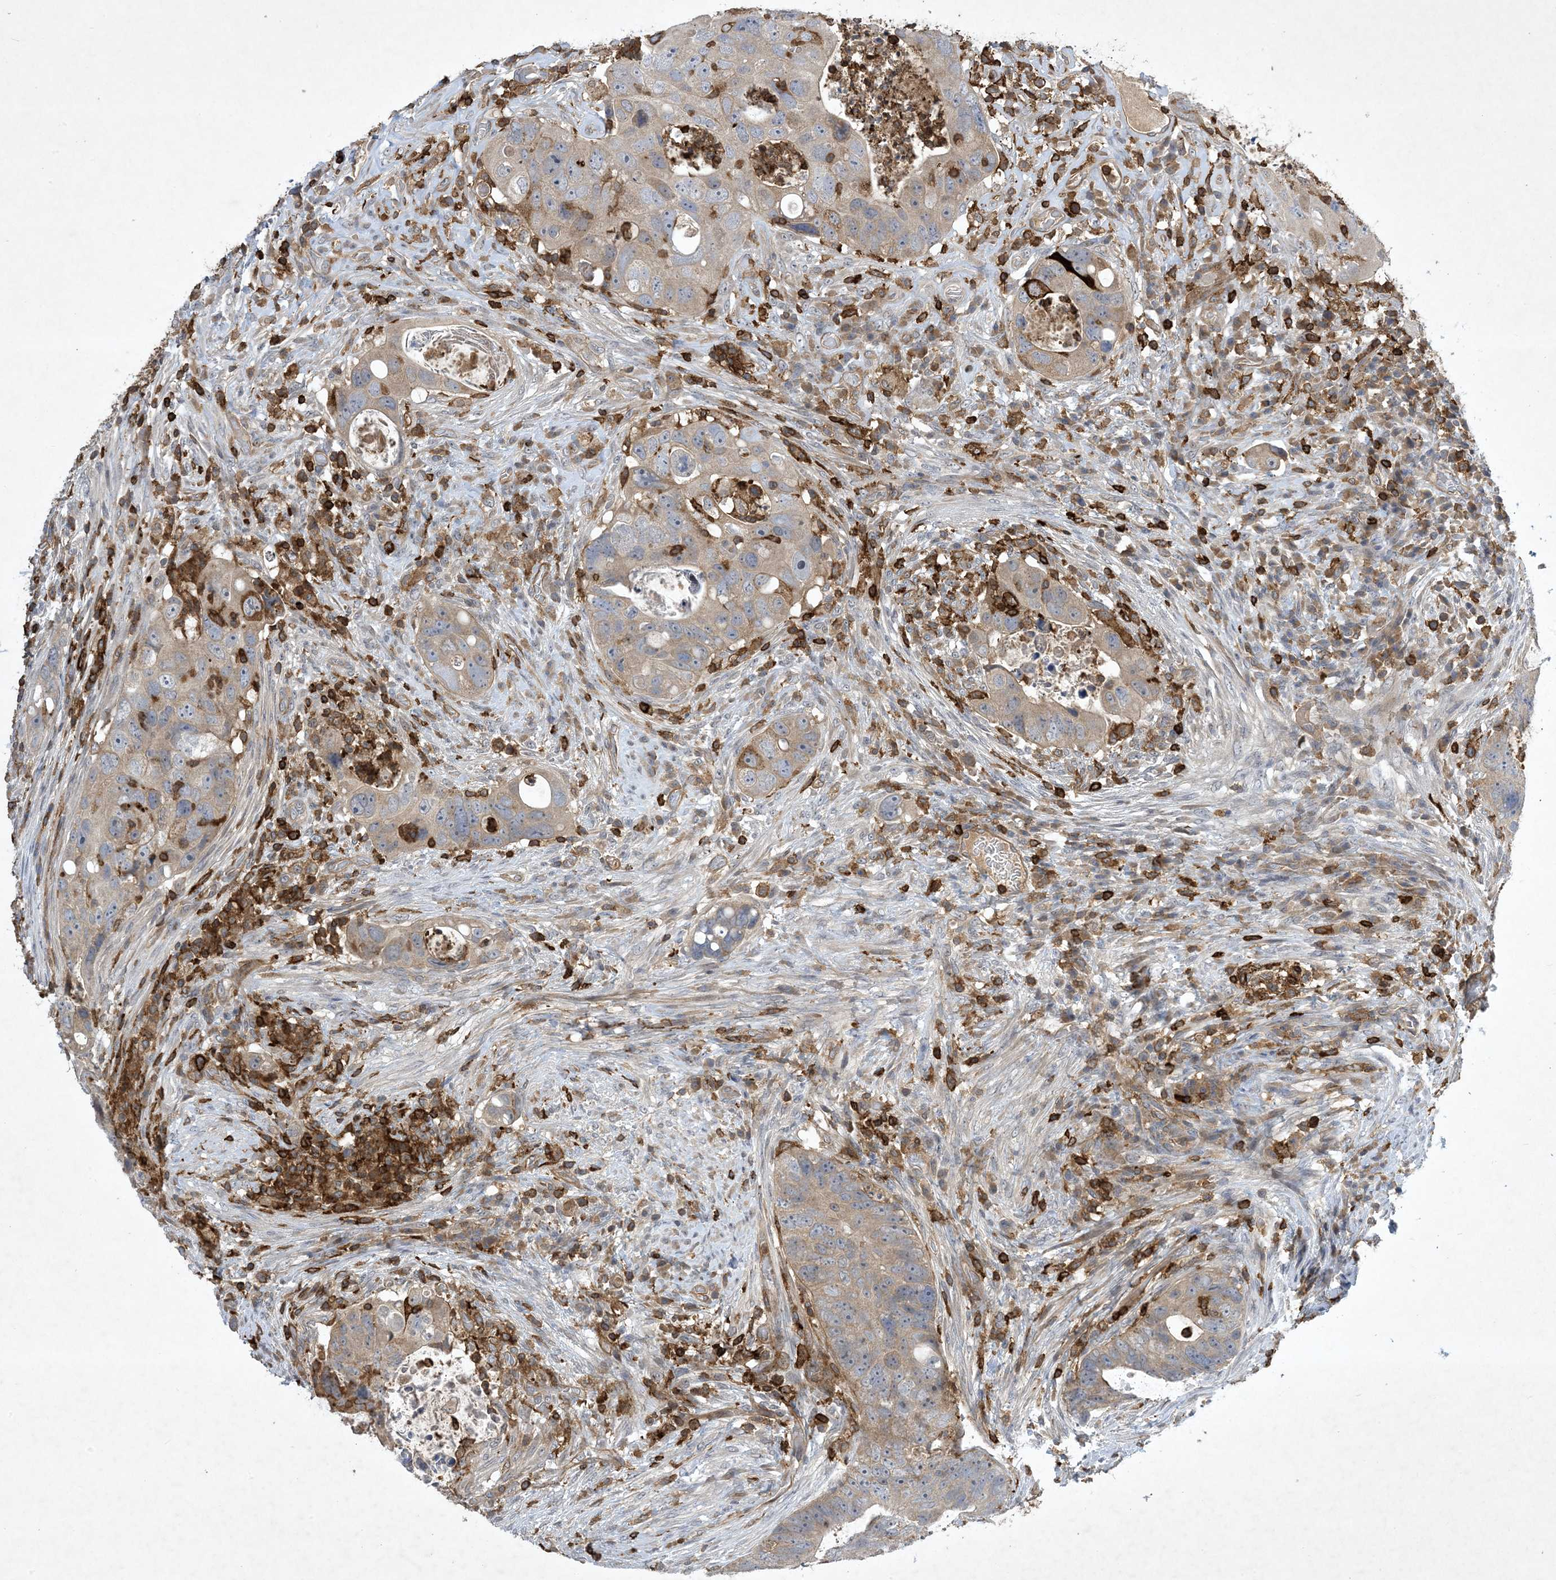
{"staining": {"intensity": "weak", "quantity": "<25%", "location": "cytoplasmic/membranous"}, "tissue": "colorectal cancer", "cell_type": "Tumor cells", "image_type": "cancer", "snomed": [{"axis": "morphology", "description": "Adenocarcinoma, NOS"}, {"axis": "topography", "description": "Rectum"}], "caption": "The immunohistochemistry histopathology image has no significant expression in tumor cells of colorectal cancer (adenocarcinoma) tissue.", "gene": "AK9", "patient": {"sex": "male", "age": 59}}